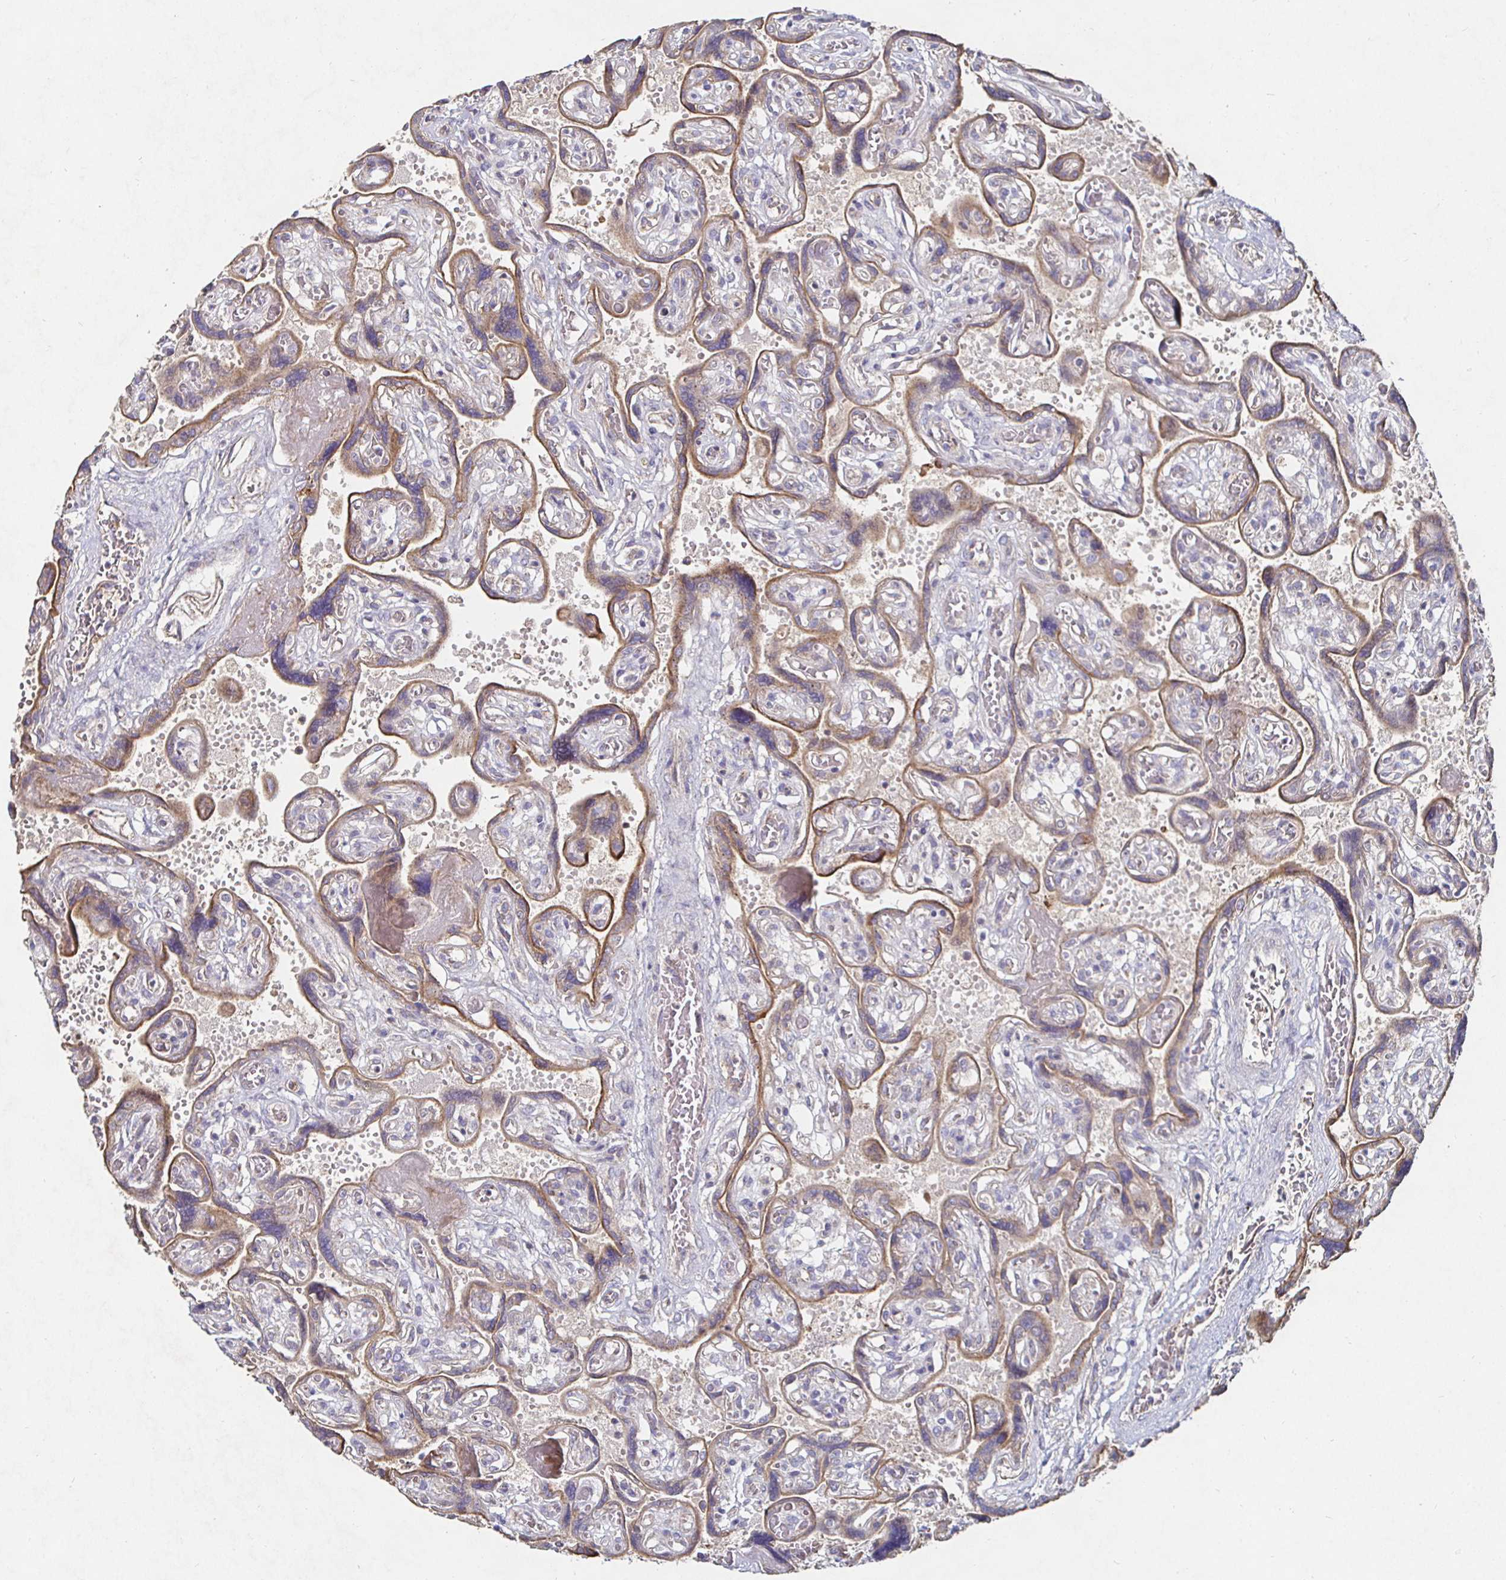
{"staining": {"intensity": "negative", "quantity": "none", "location": "none"}, "tissue": "placenta", "cell_type": "Decidual cells", "image_type": "normal", "snomed": [{"axis": "morphology", "description": "Normal tissue, NOS"}, {"axis": "topography", "description": "Placenta"}], "caption": "Immunohistochemical staining of unremarkable human placenta demonstrates no significant positivity in decidual cells.", "gene": "NRSN1", "patient": {"sex": "female", "age": 32}}